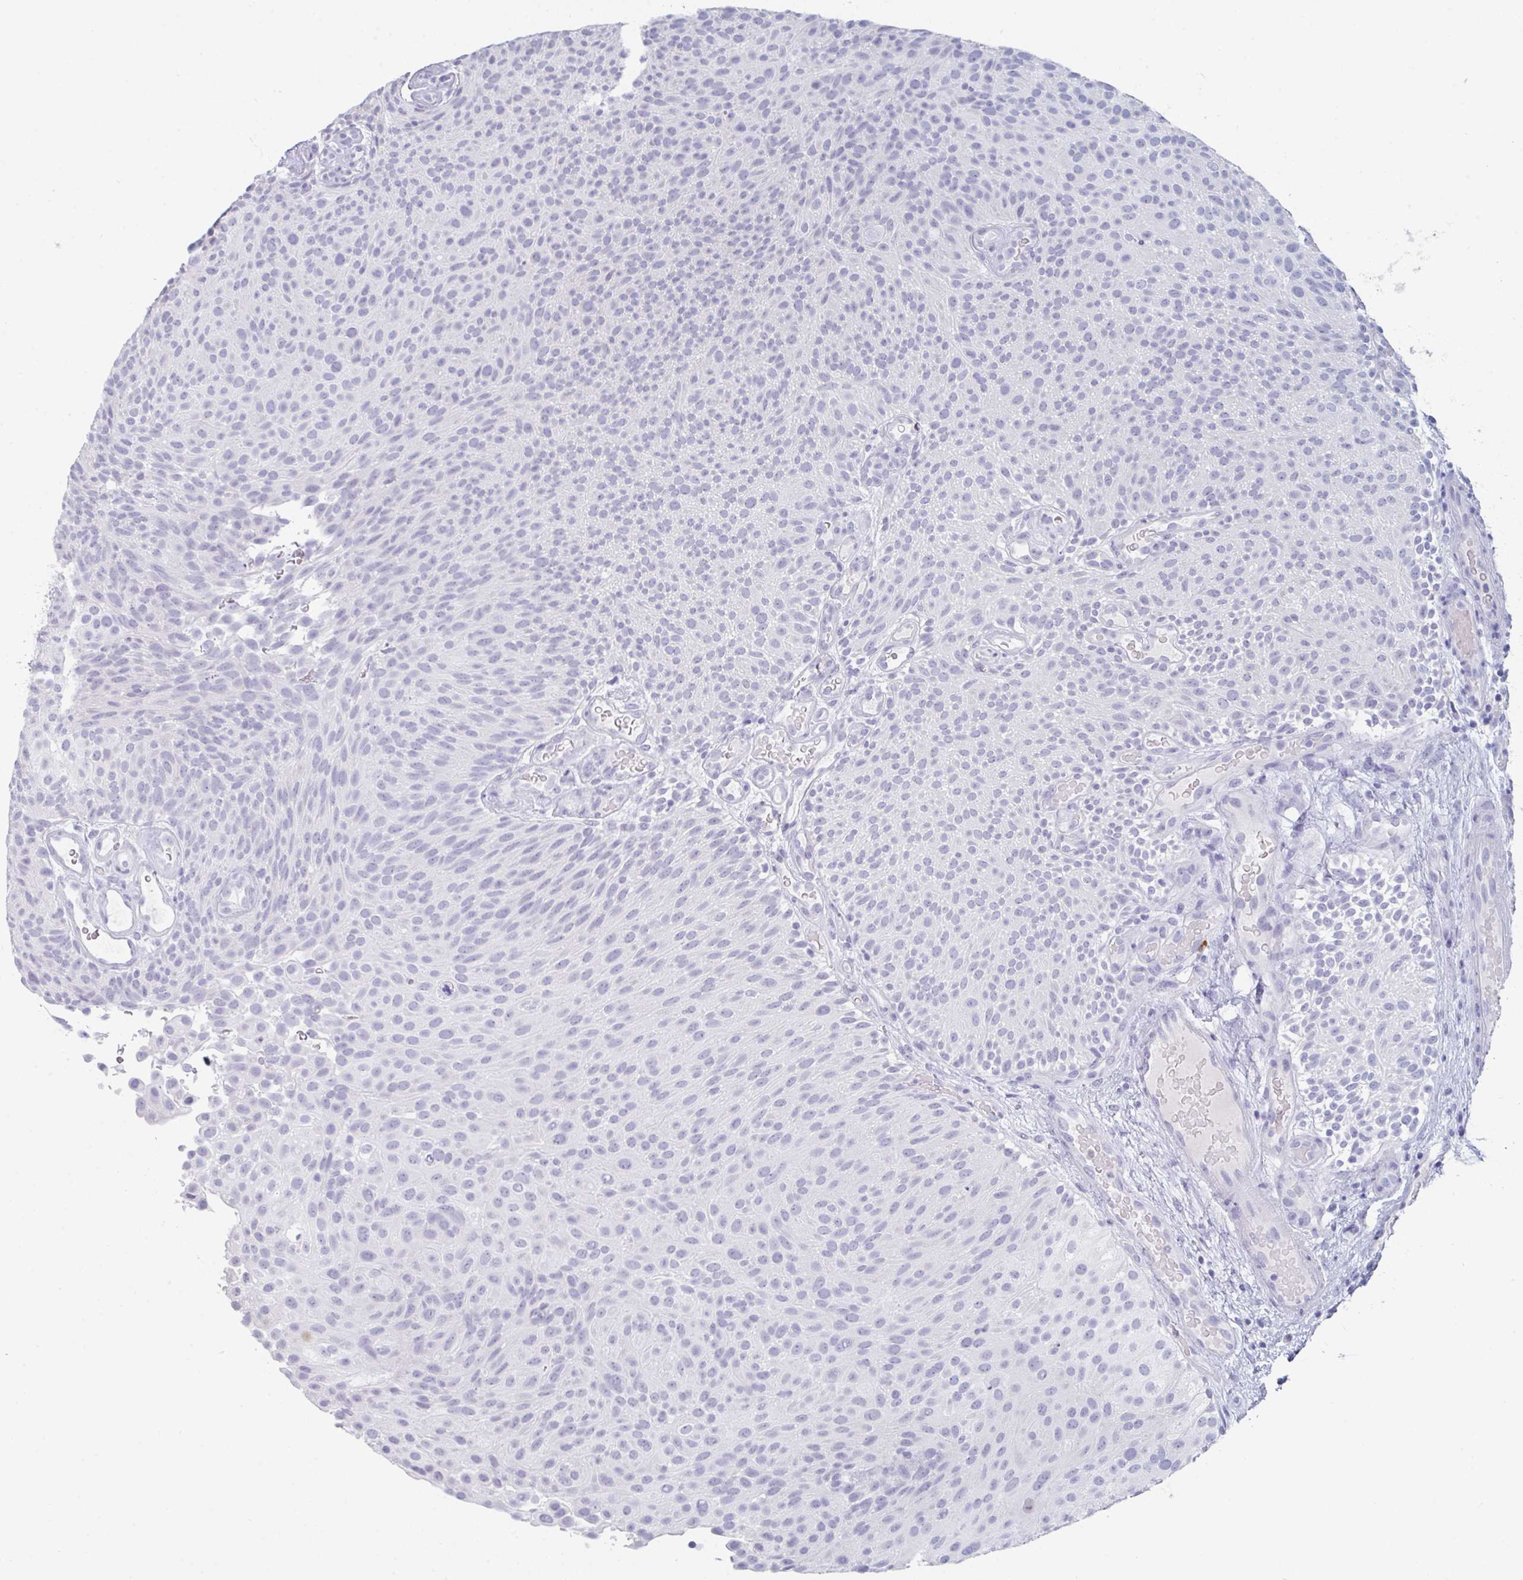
{"staining": {"intensity": "negative", "quantity": "none", "location": "none"}, "tissue": "urothelial cancer", "cell_type": "Tumor cells", "image_type": "cancer", "snomed": [{"axis": "morphology", "description": "Urothelial carcinoma, Low grade"}, {"axis": "topography", "description": "Urinary bladder"}], "caption": "Urothelial cancer was stained to show a protein in brown. There is no significant positivity in tumor cells. Nuclei are stained in blue.", "gene": "RUBCN", "patient": {"sex": "male", "age": 78}}